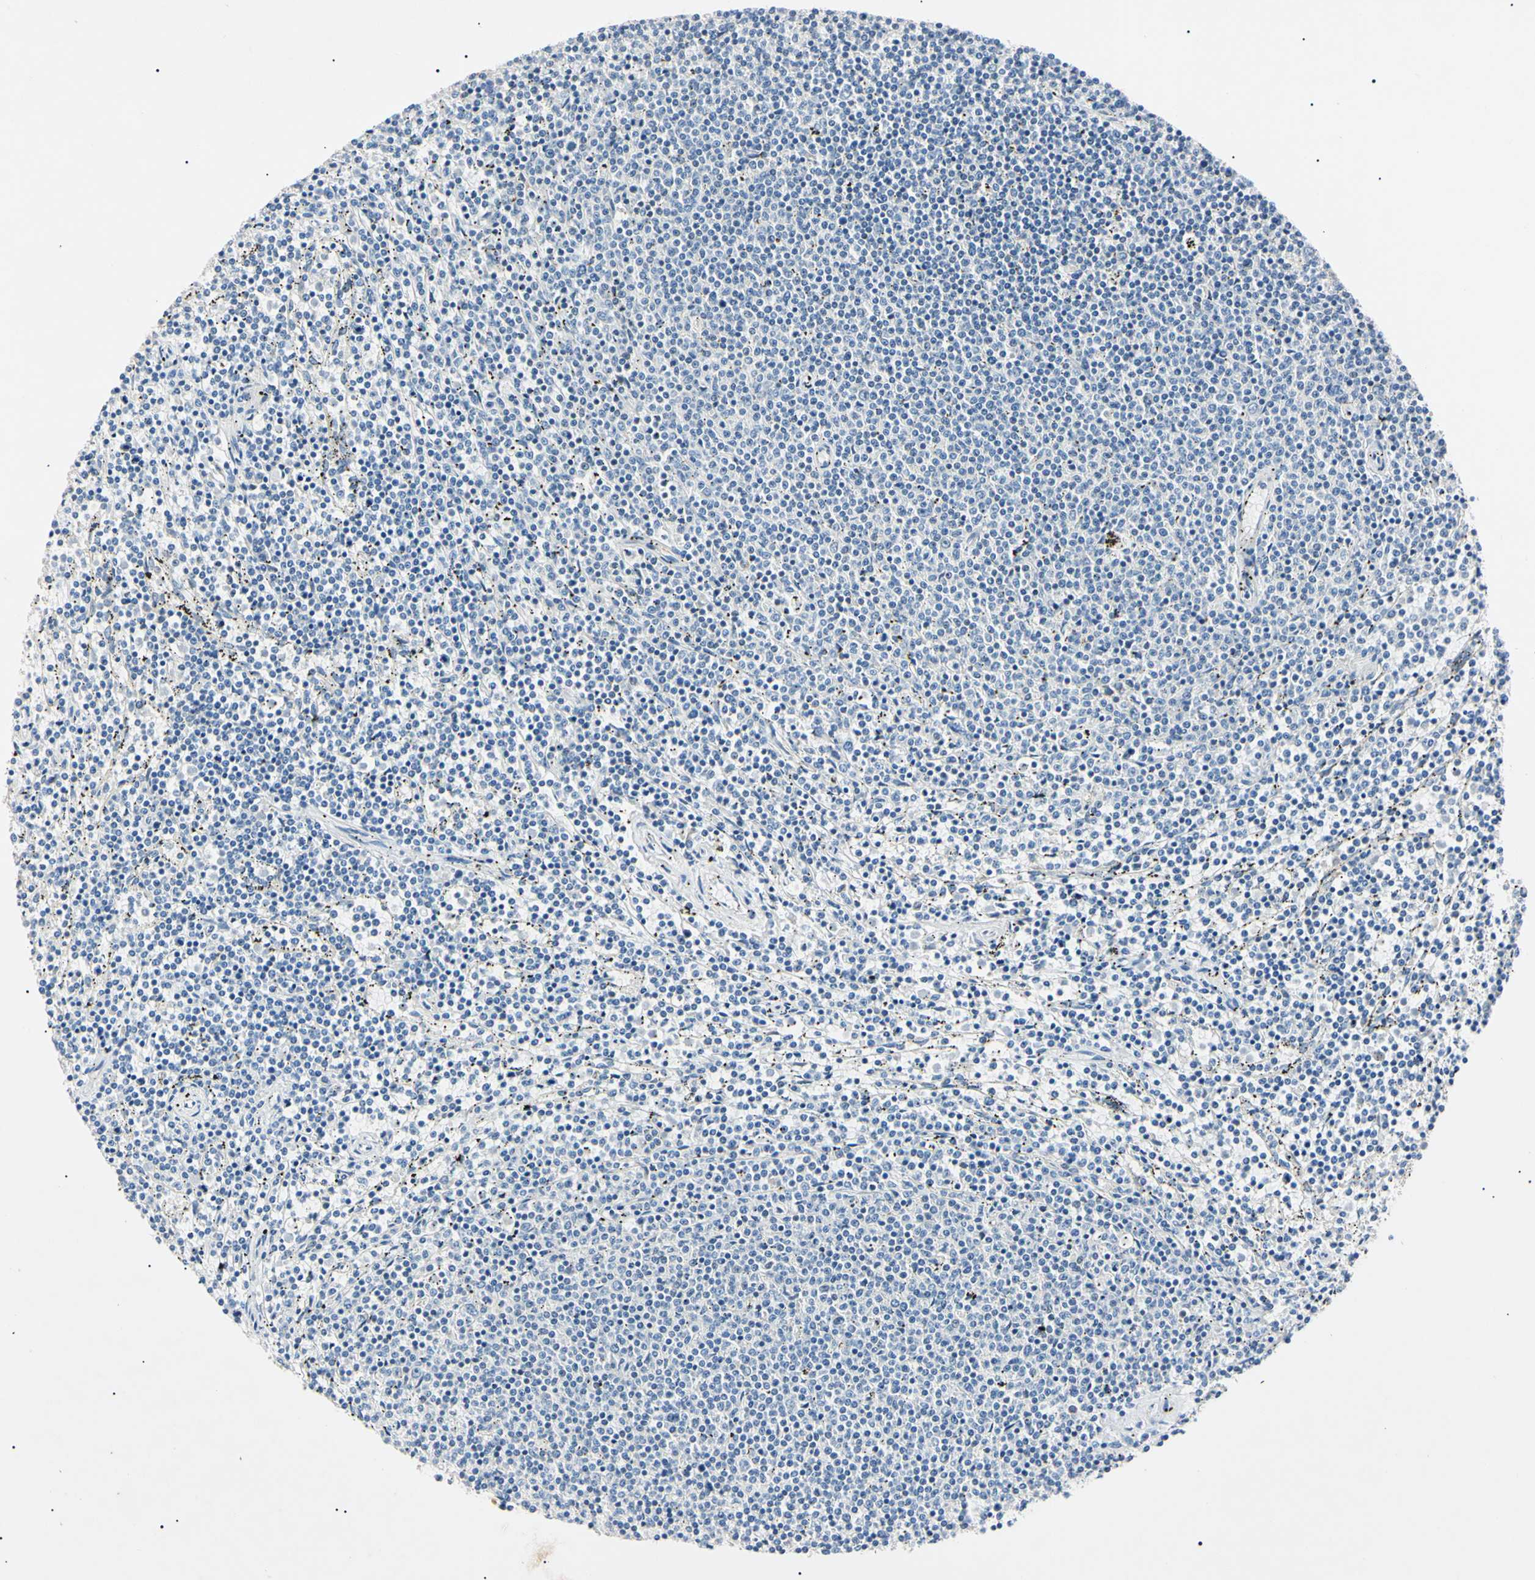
{"staining": {"intensity": "negative", "quantity": "none", "location": "none"}, "tissue": "lymphoma", "cell_type": "Tumor cells", "image_type": "cancer", "snomed": [{"axis": "morphology", "description": "Malignant lymphoma, non-Hodgkin's type, Low grade"}, {"axis": "topography", "description": "Spleen"}], "caption": "Immunohistochemistry (IHC) micrograph of lymphoma stained for a protein (brown), which shows no positivity in tumor cells.", "gene": "DNAJB12", "patient": {"sex": "female", "age": 50}}